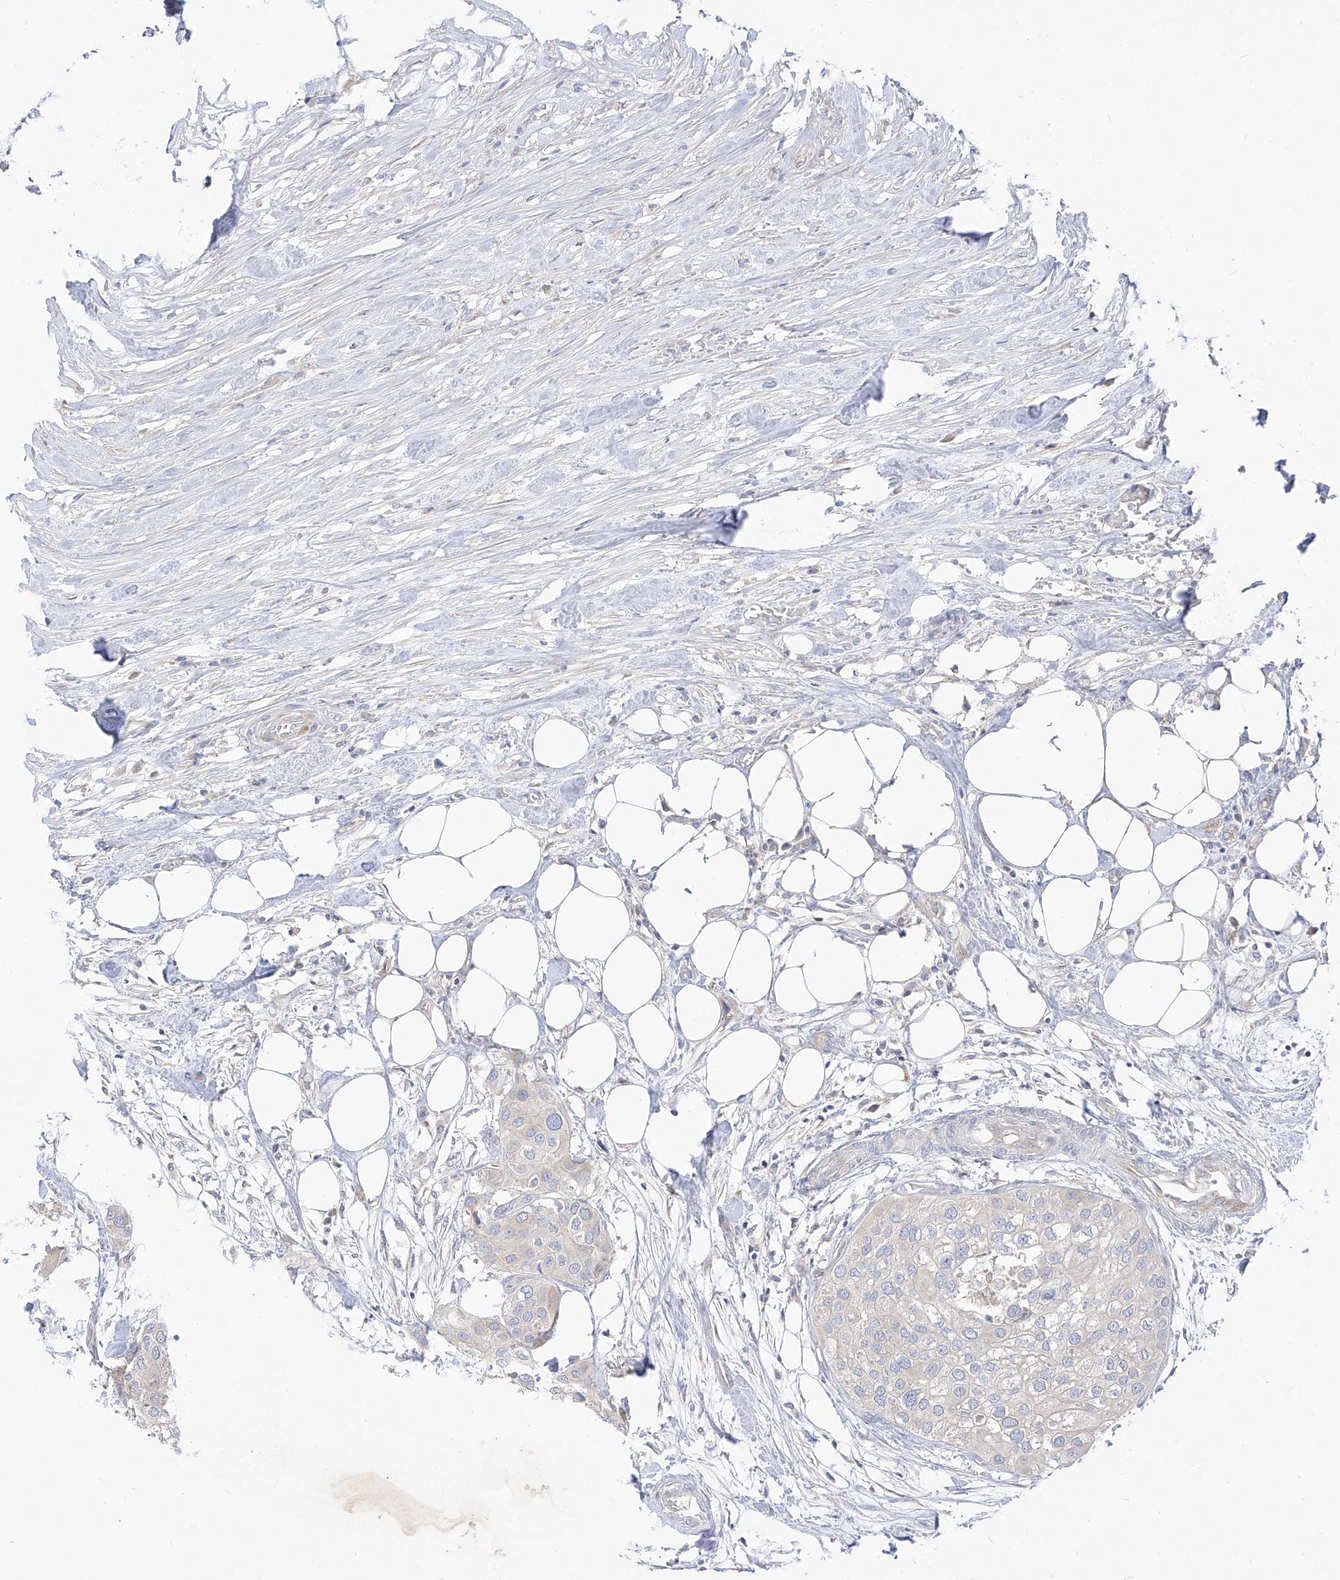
{"staining": {"intensity": "negative", "quantity": "none", "location": "none"}, "tissue": "urothelial cancer", "cell_type": "Tumor cells", "image_type": "cancer", "snomed": [{"axis": "morphology", "description": "Urothelial carcinoma, High grade"}, {"axis": "topography", "description": "Urinary bladder"}], "caption": "Urothelial cancer stained for a protein using immunohistochemistry shows no staining tumor cells.", "gene": "RASA2", "patient": {"sex": "male", "age": 64}}